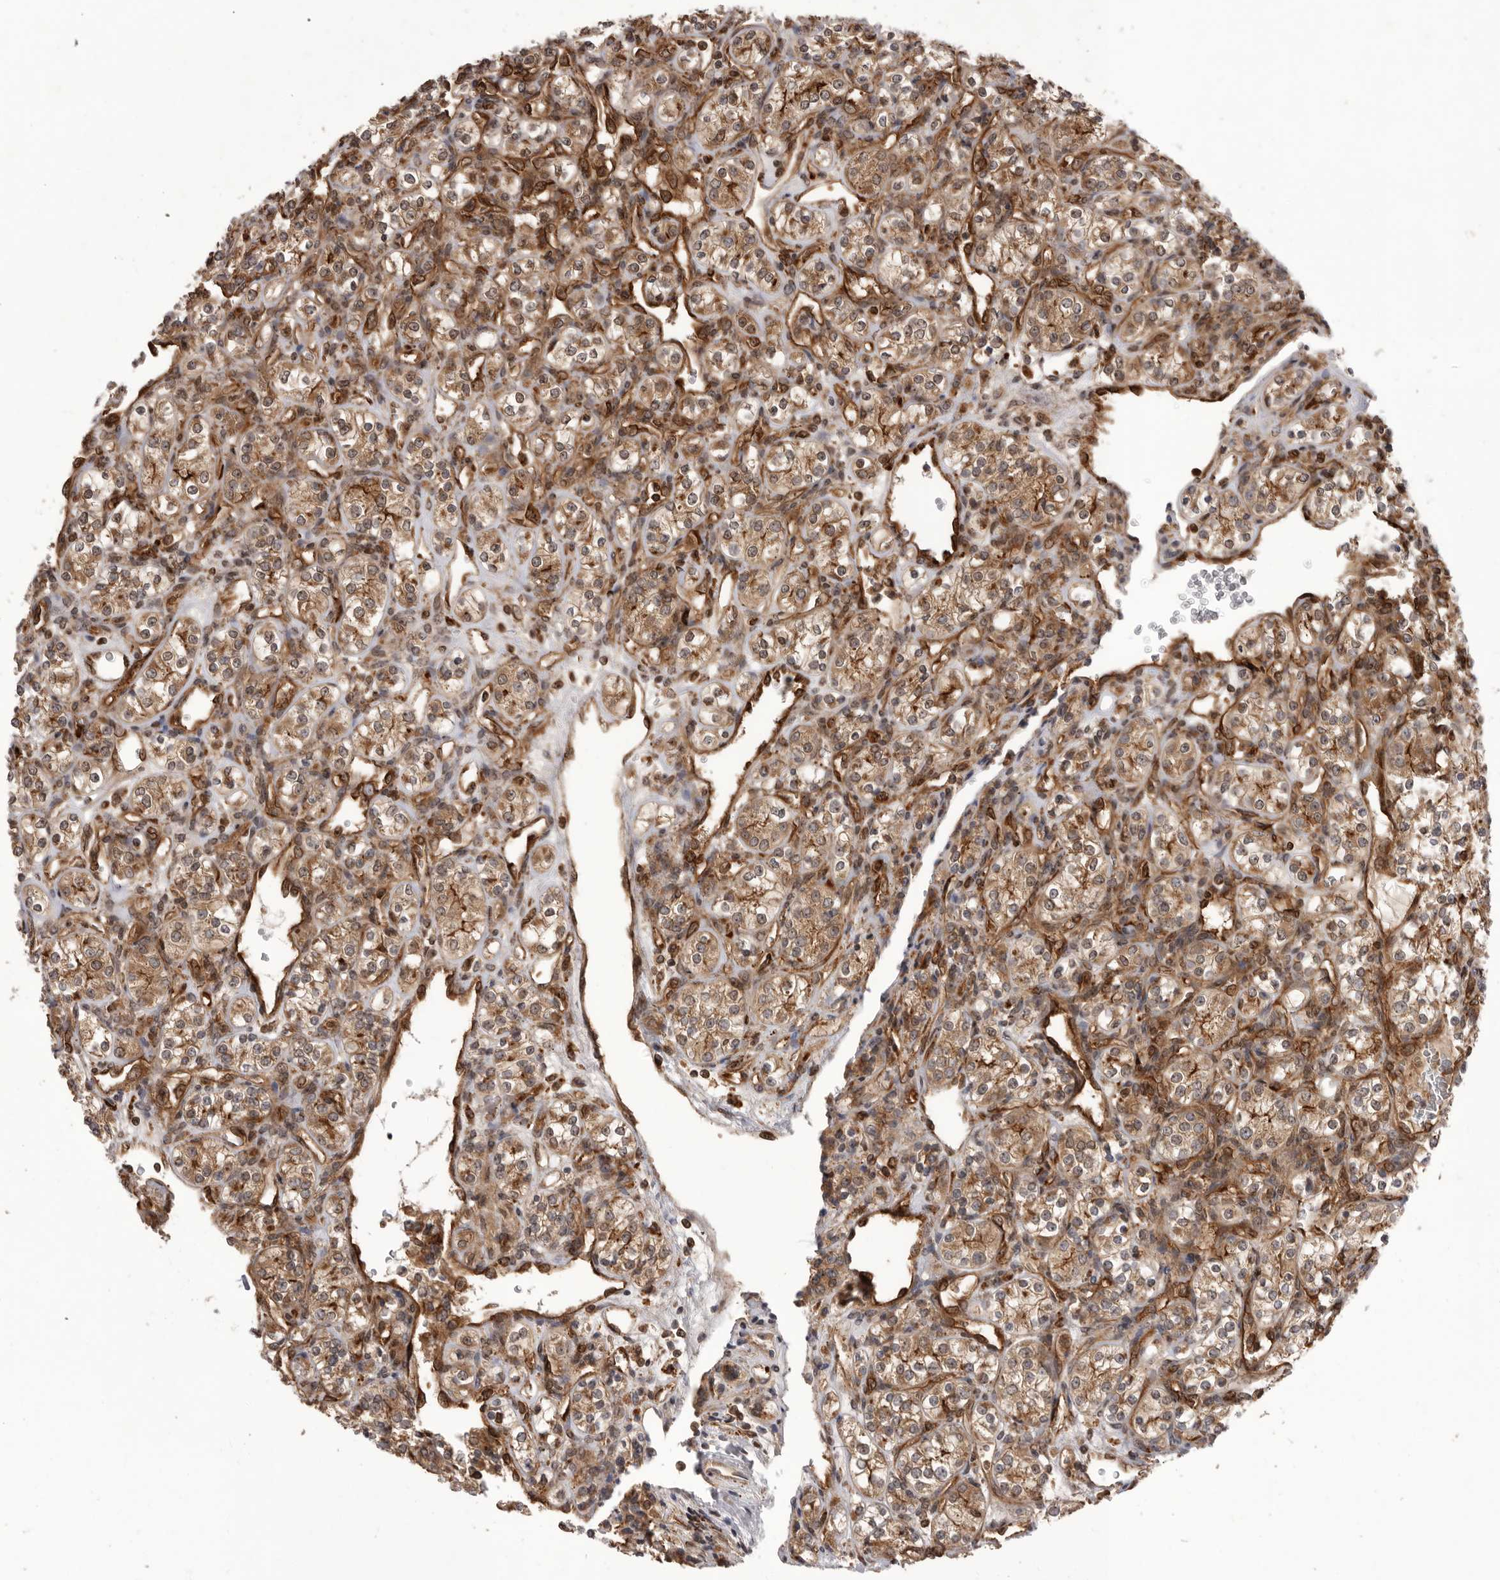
{"staining": {"intensity": "weak", "quantity": ">75%", "location": "cytoplasmic/membranous"}, "tissue": "renal cancer", "cell_type": "Tumor cells", "image_type": "cancer", "snomed": [{"axis": "morphology", "description": "Adenocarcinoma, NOS"}, {"axis": "topography", "description": "Kidney"}], "caption": "Immunohistochemical staining of renal adenocarcinoma exhibits low levels of weak cytoplasmic/membranous protein positivity in approximately >75% of tumor cells.", "gene": "DHDDS", "patient": {"sex": "male", "age": 77}}